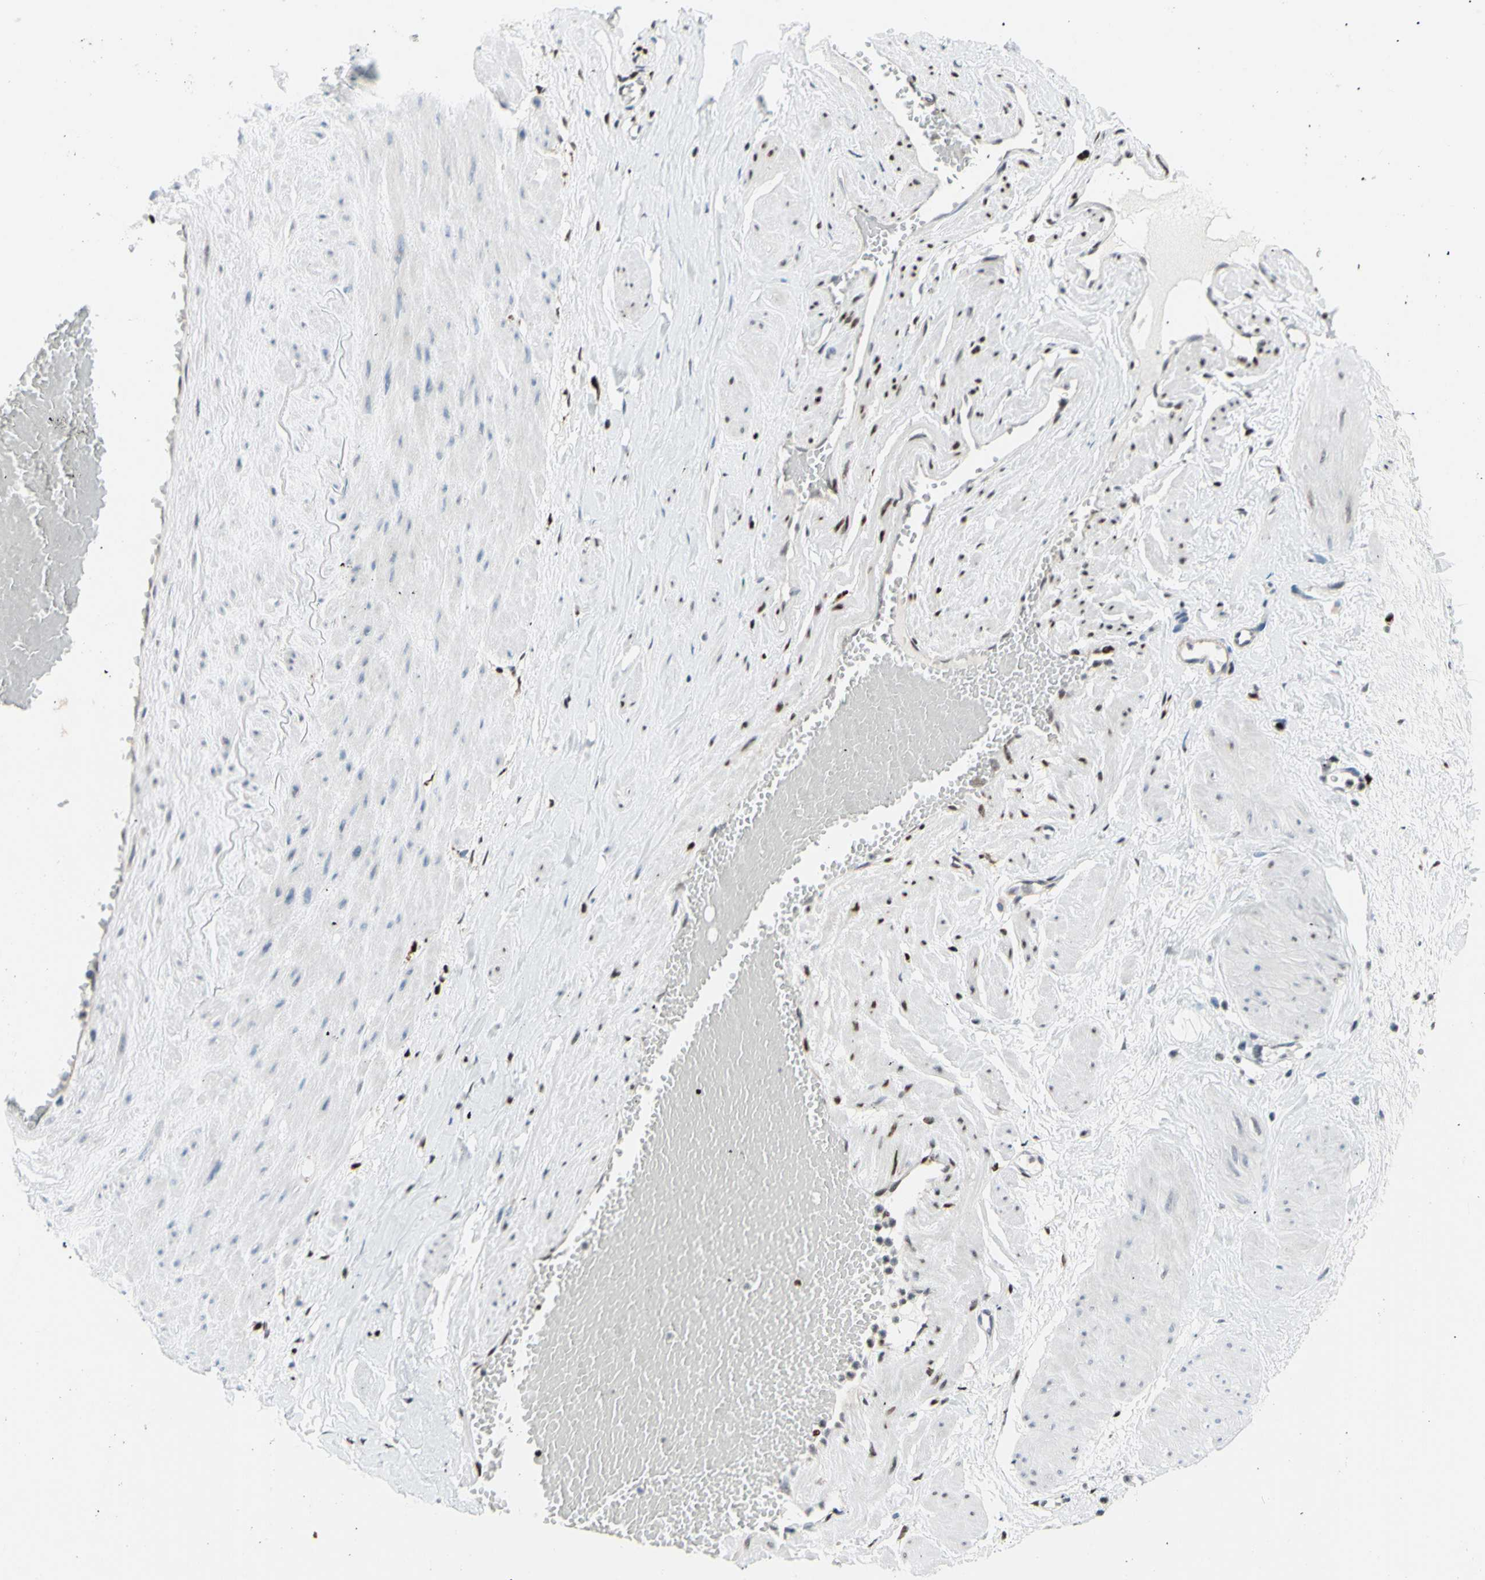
{"staining": {"intensity": "moderate", "quantity": "25%-75%", "location": "nuclear"}, "tissue": "adipose tissue", "cell_type": "Adipocytes", "image_type": "normal", "snomed": [{"axis": "morphology", "description": "Normal tissue, NOS"}, {"axis": "topography", "description": "Soft tissue"}, {"axis": "topography", "description": "Vascular tissue"}], "caption": "Immunohistochemistry of unremarkable human adipose tissue demonstrates medium levels of moderate nuclear expression in about 25%-75% of adipocytes. The staining is performed using DAB (3,3'-diaminobenzidine) brown chromogen to label protein expression. The nuclei are counter-stained blue using hematoxylin.", "gene": "EED", "patient": {"sex": "female", "age": 35}}